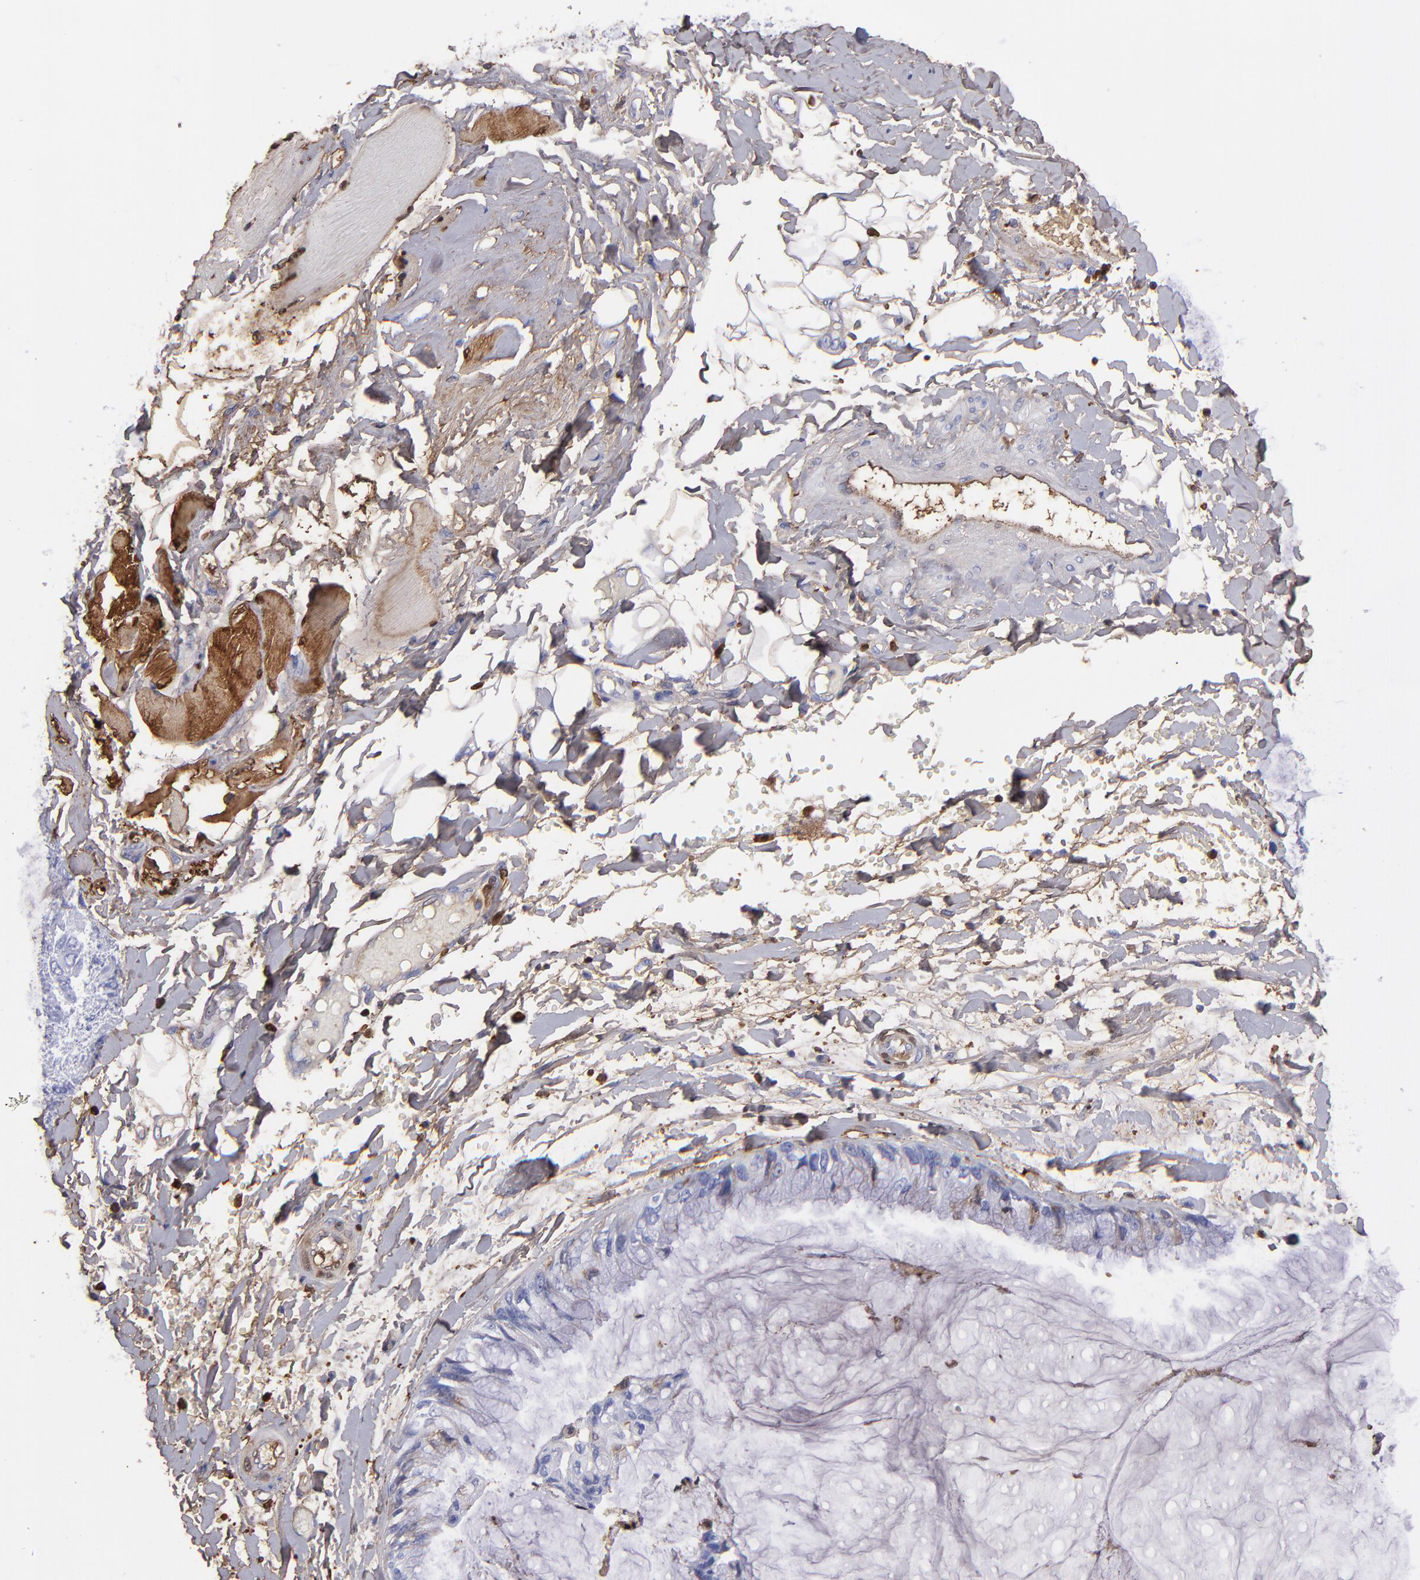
{"staining": {"intensity": "negative", "quantity": "none", "location": "none"}, "tissue": "ovarian cancer", "cell_type": "Tumor cells", "image_type": "cancer", "snomed": [{"axis": "morphology", "description": "Cystadenocarcinoma, mucinous, NOS"}, {"axis": "topography", "description": "Ovary"}], "caption": "The immunohistochemistry (IHC) photomicrograph has no significant staining in tumor cells of mucinous cystadenocarcinoma (ovarian) tissue.", "gene": "MB", "patient": {"sex": "female", "age": 39}}